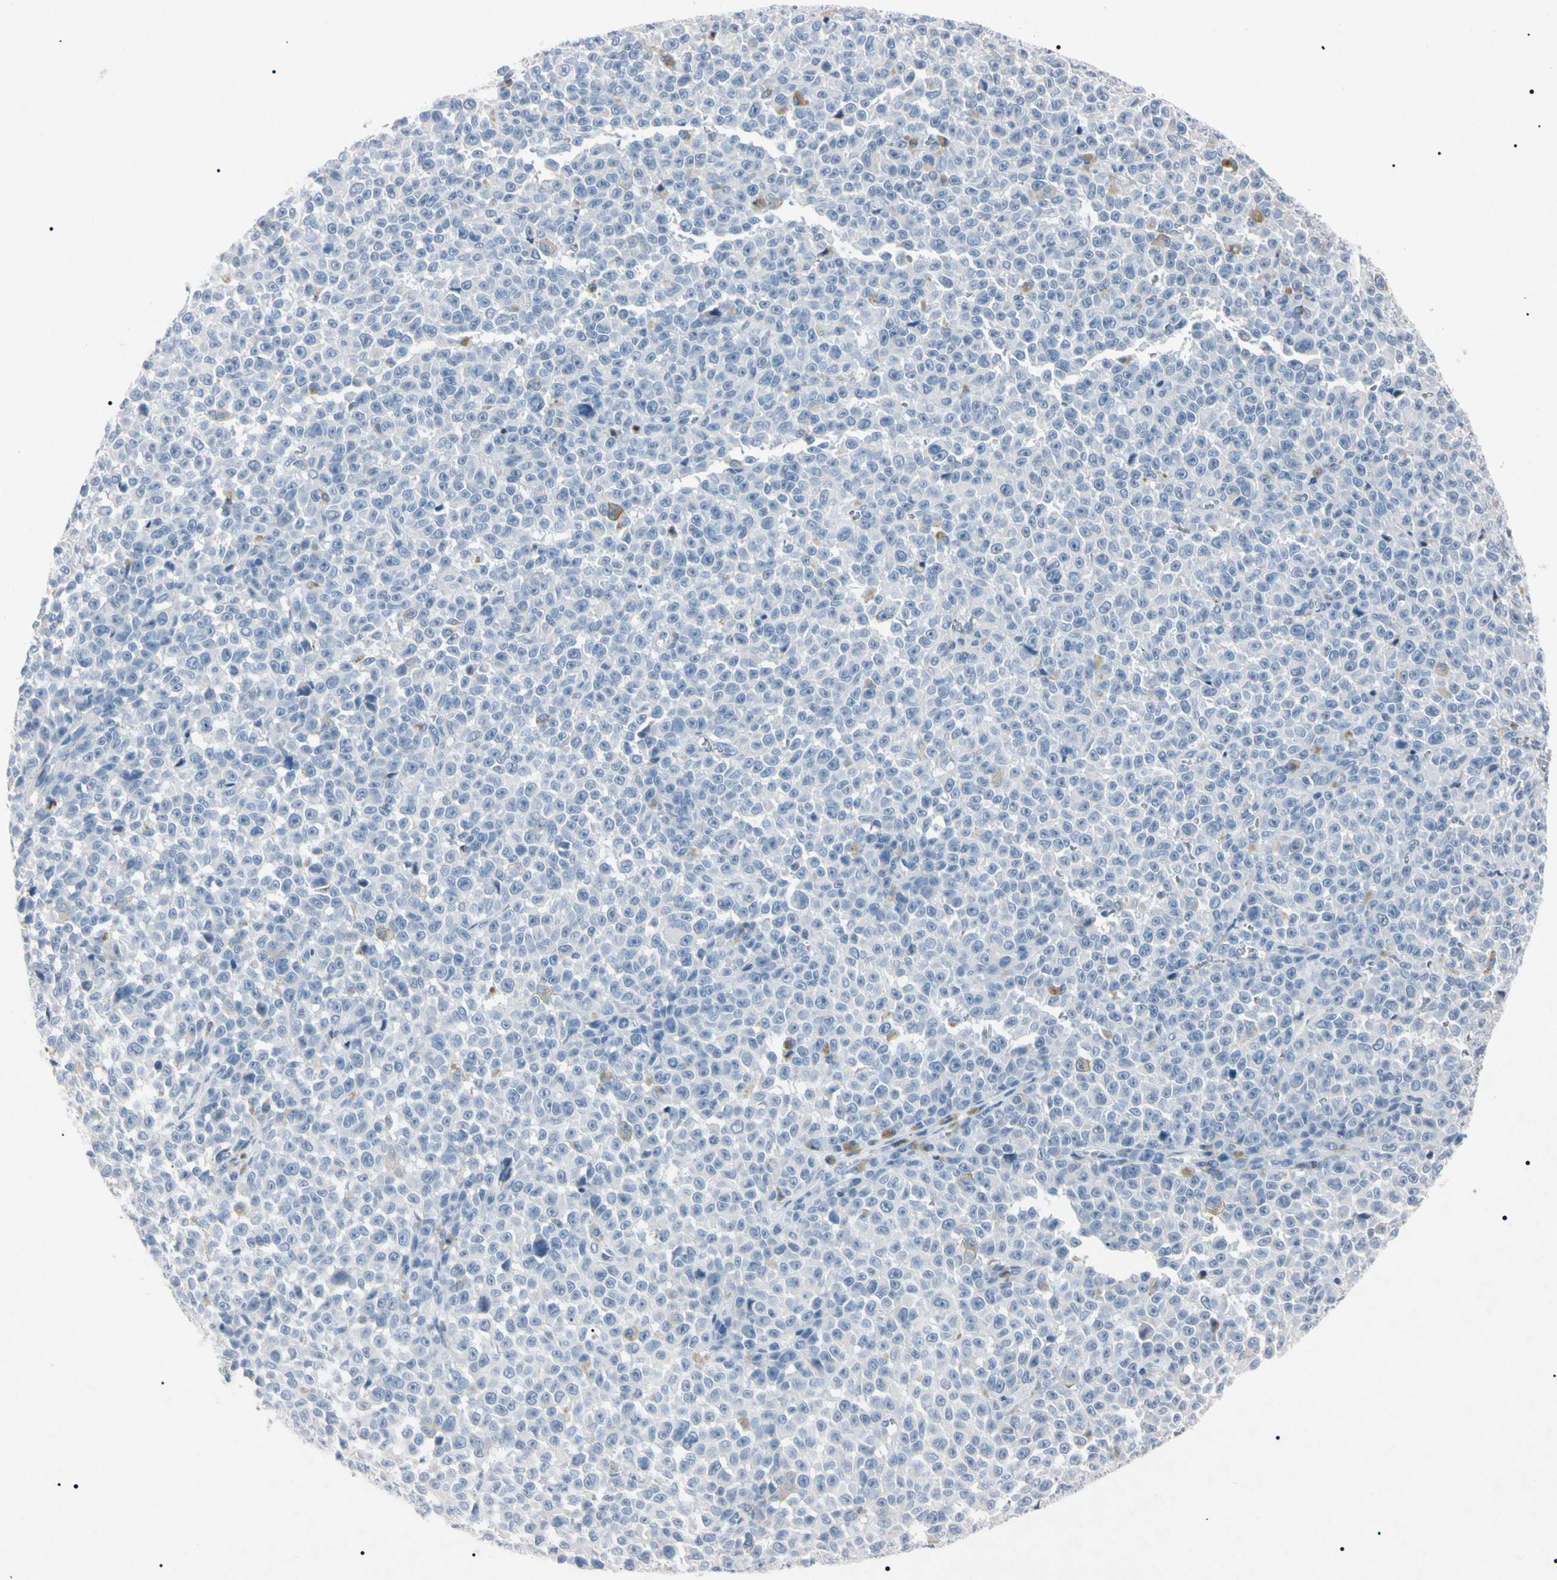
{"staining": {"intensity": "negative", "quantity": "none", "location": "none"}, "tissue": "melanoma", "cell_type": "Tumor cells", "image_type": "cancer", "snomed": [{"axis": "morphology", "description": "Malignant melanoma, NOS"}, {"axis": "topography", "description": "Skin"}], "caption": "IHC histopathology image of melanoma stained for a protein (brown), which demonstrates no expression in tumor cells.", "gene": "ELN", "patient": {"sex": "female", "age": 82}}